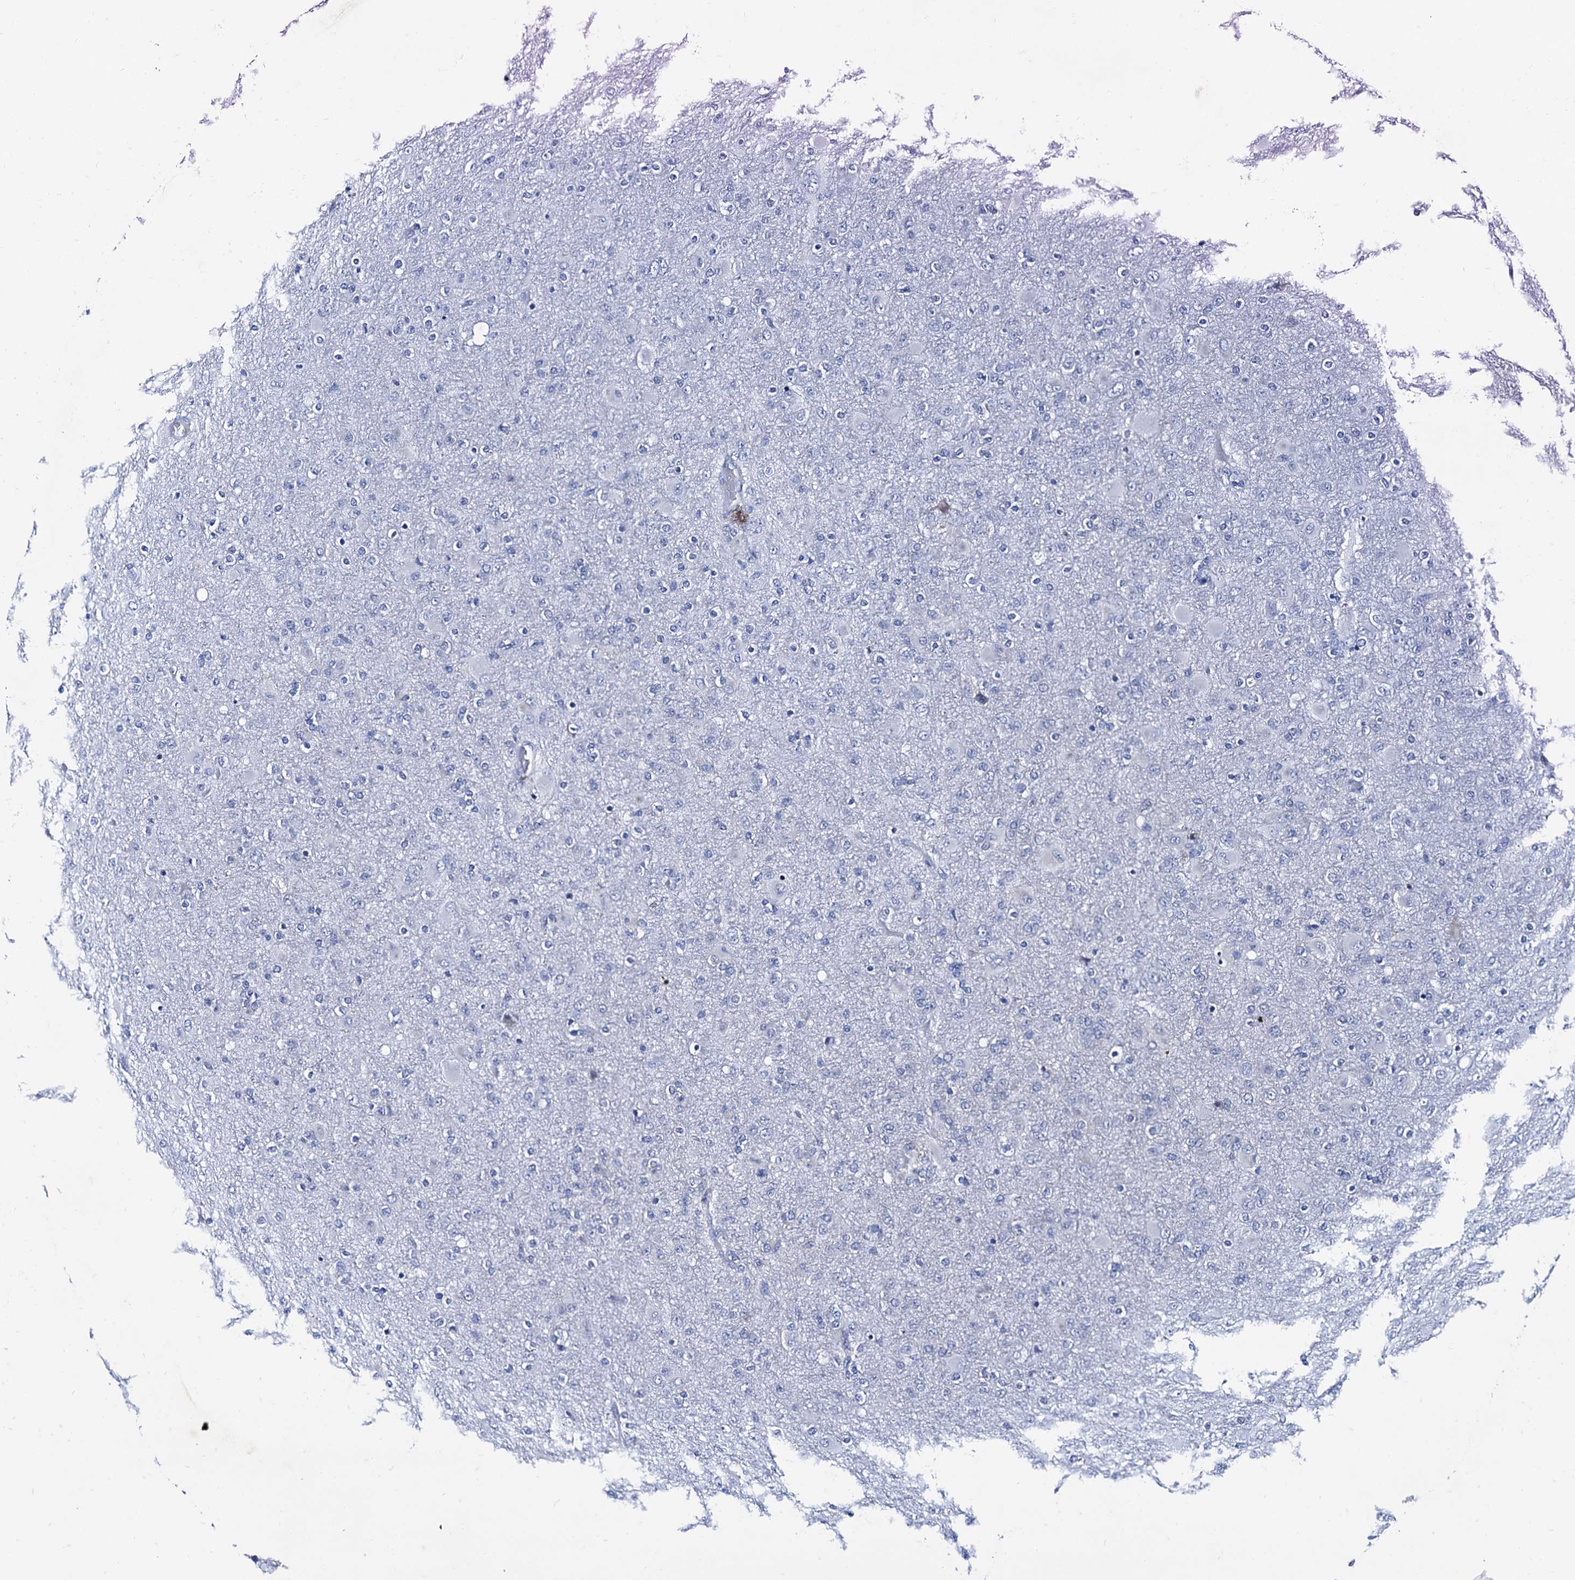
{"staining": {"intensity": "negative", "quantity": "none", "location": "none"}, "tissue": "glioma", "cell_type": "Tumor cells", "image_type": "cancer", "snomed": [{"axis": "morphology", "description": "Glioma, malignant, Low grade"}, {"axis": "topography", "description": "Brain"}], "caption": "Immunohistochemistry (IHC) image of neoplastic tissue: low-grade glioma (malignant) stained with DAB reveals no significant protein positivity in tumor cells.", "gene": "FOXR2", "patient": {"sex": "male", "age": 65}}